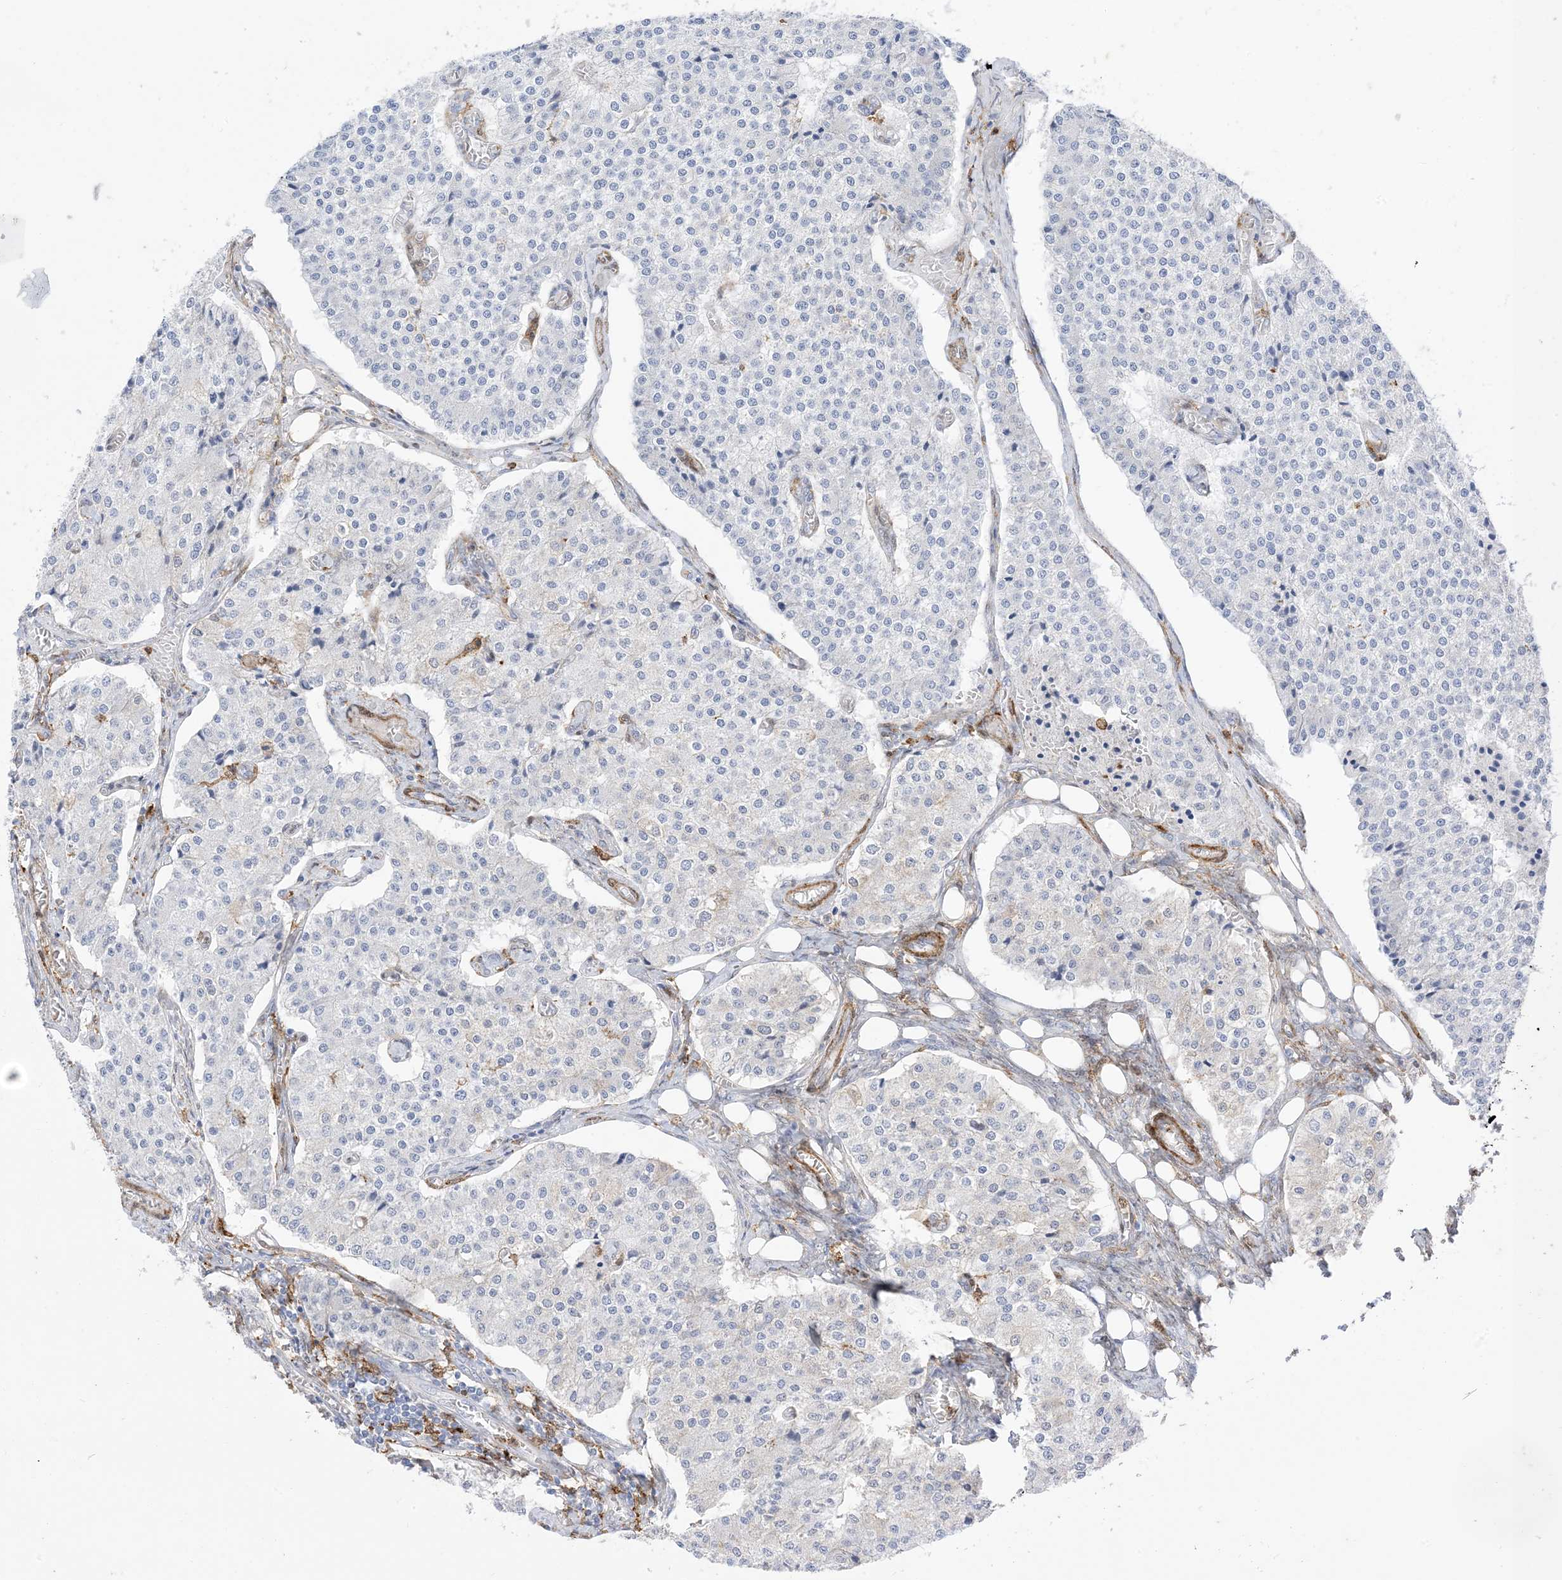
{"staining": {"intensity": "negative", "quantity": "none", "location": "none"}, "tissue": "carcinoid", "cell_type": "Tumor cells", "image_type": "cancer", "snomed": [{"axis": "morphology", "description": "Carcinoid, malignant, NOS"}, {"axis": "topography", "description": "Colon"}], "caption": "Carcinoid (malignant) was stained to show a protein in brown. There is no significant expression in tumor cells.", "gene": "GSN", "patient": {"sex": "female", "age": 52}}